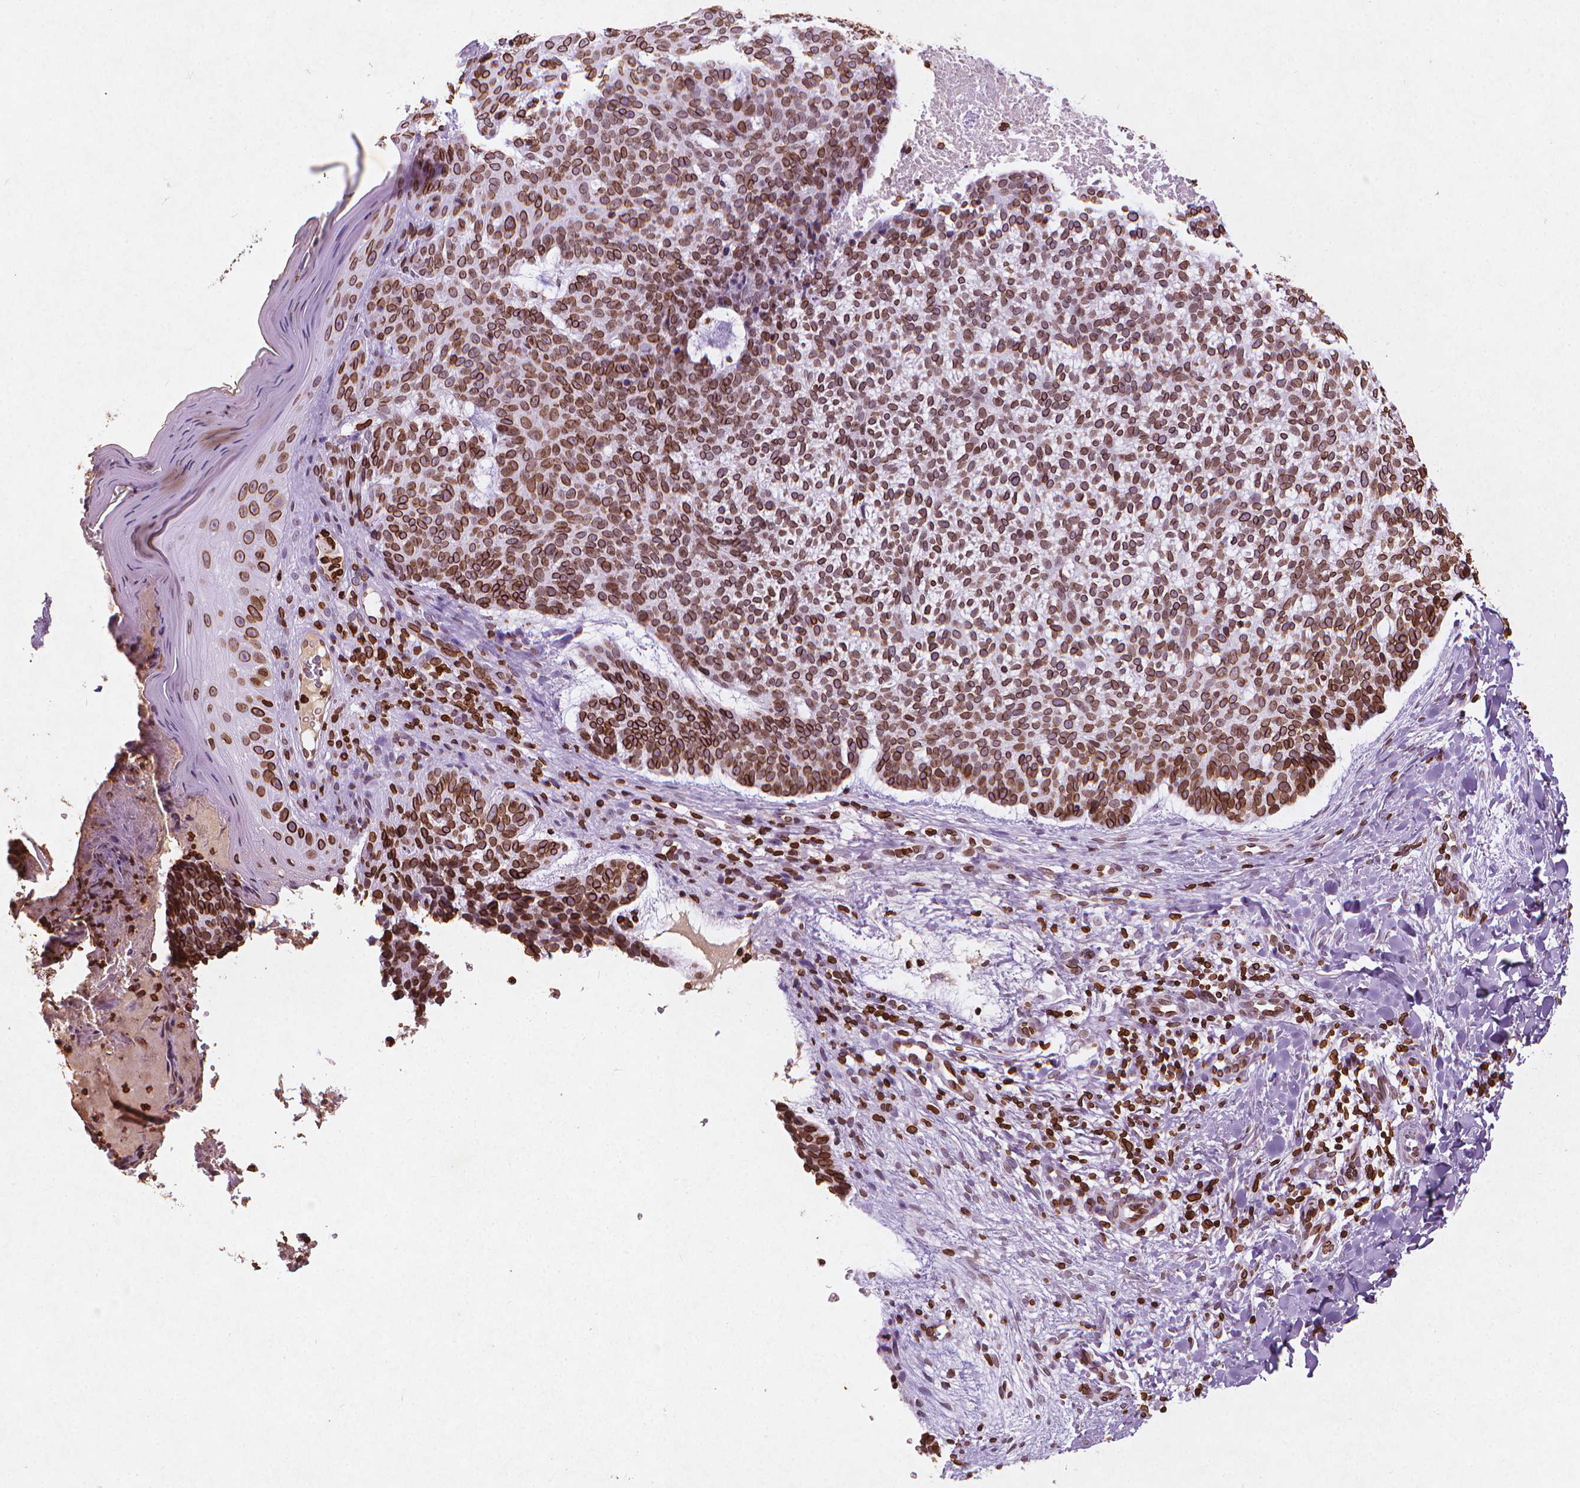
{"staining": {"intensity": "strong", "quantity": ">75%", "location": "cytoplasmic/membranous,nuclear"}, "tissue": "skin cancer", "cell_type": "Tumor cells", "image_type": "cancer", "snomed": [{"axis": "morphology", "description": "Basal cell carcinoma"}, {"axis": "topography", "description": "Skin"}], "caption": "Immunohistochemistry (IHC) of human skin cancer (basal cell carcinoma) shows high levels of strong cytoplasmic/membranous and nuclear positivity in approximately >75% of tumor cells.", "gene": "LMNB1", "patient": {"sex": "male", "age": 64}}